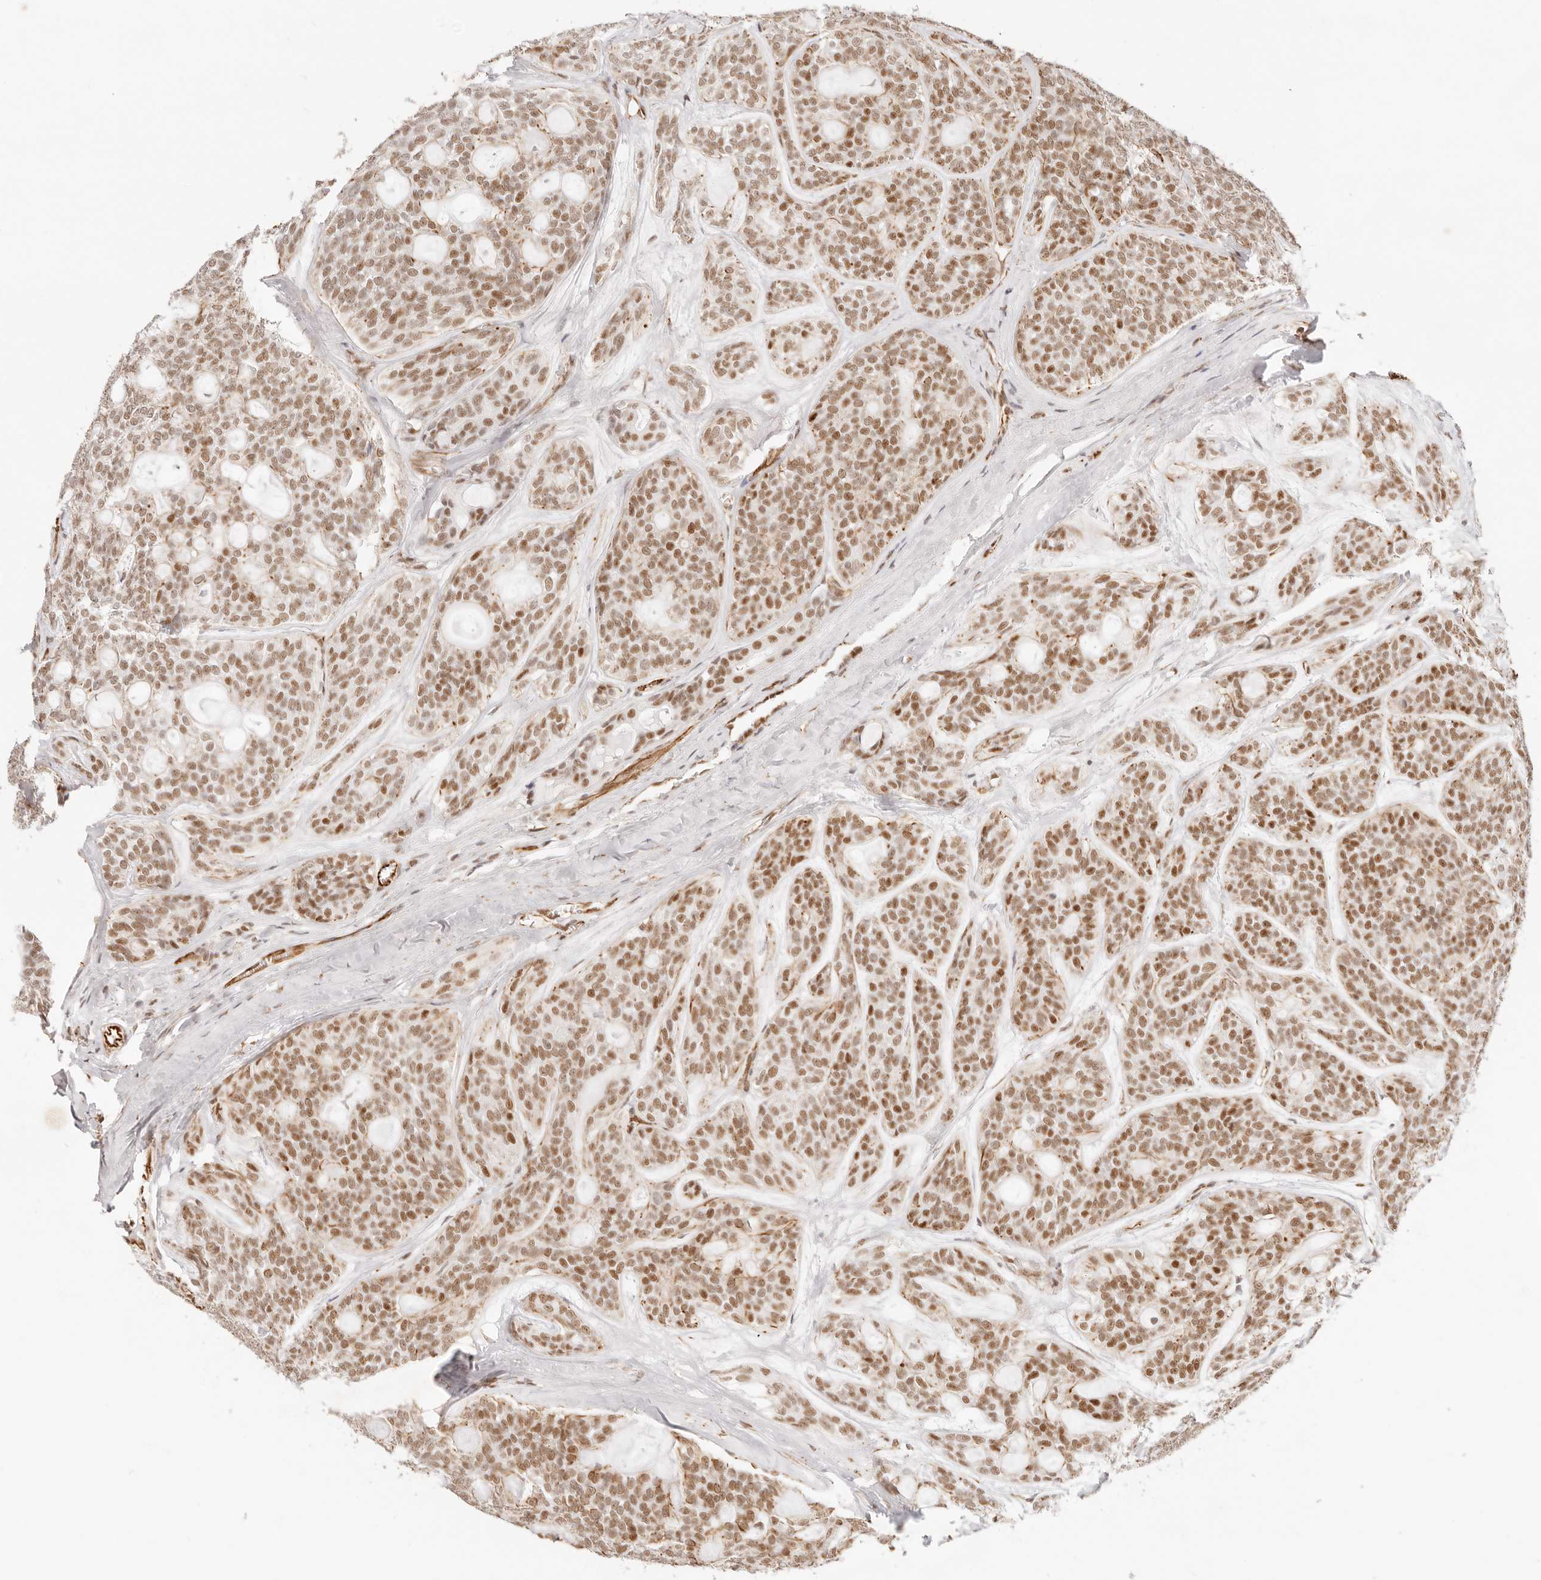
{"staining": {"intensity": "moderate", "quantity": ">75%", "location": "nuclear"}, "tissue": "head and neck cancer", "cell_type": "Tumor cells", "image_type": "cancer", "snomed": [{"axis": "morphology", "description": "Adenocarcinoma, NOS"}, {"axis": "topography", "description": "Head-Neck"}], "caption": "IHC histopathology image of human head and neck adenocarcinoma stained for a protein (brown), which demonstrates medium levels of moderate nuclear staining in approximately >75% of tumor cells.", "gene": "ZC3H11A", "patient": {"sex": "male", "age": 66}}